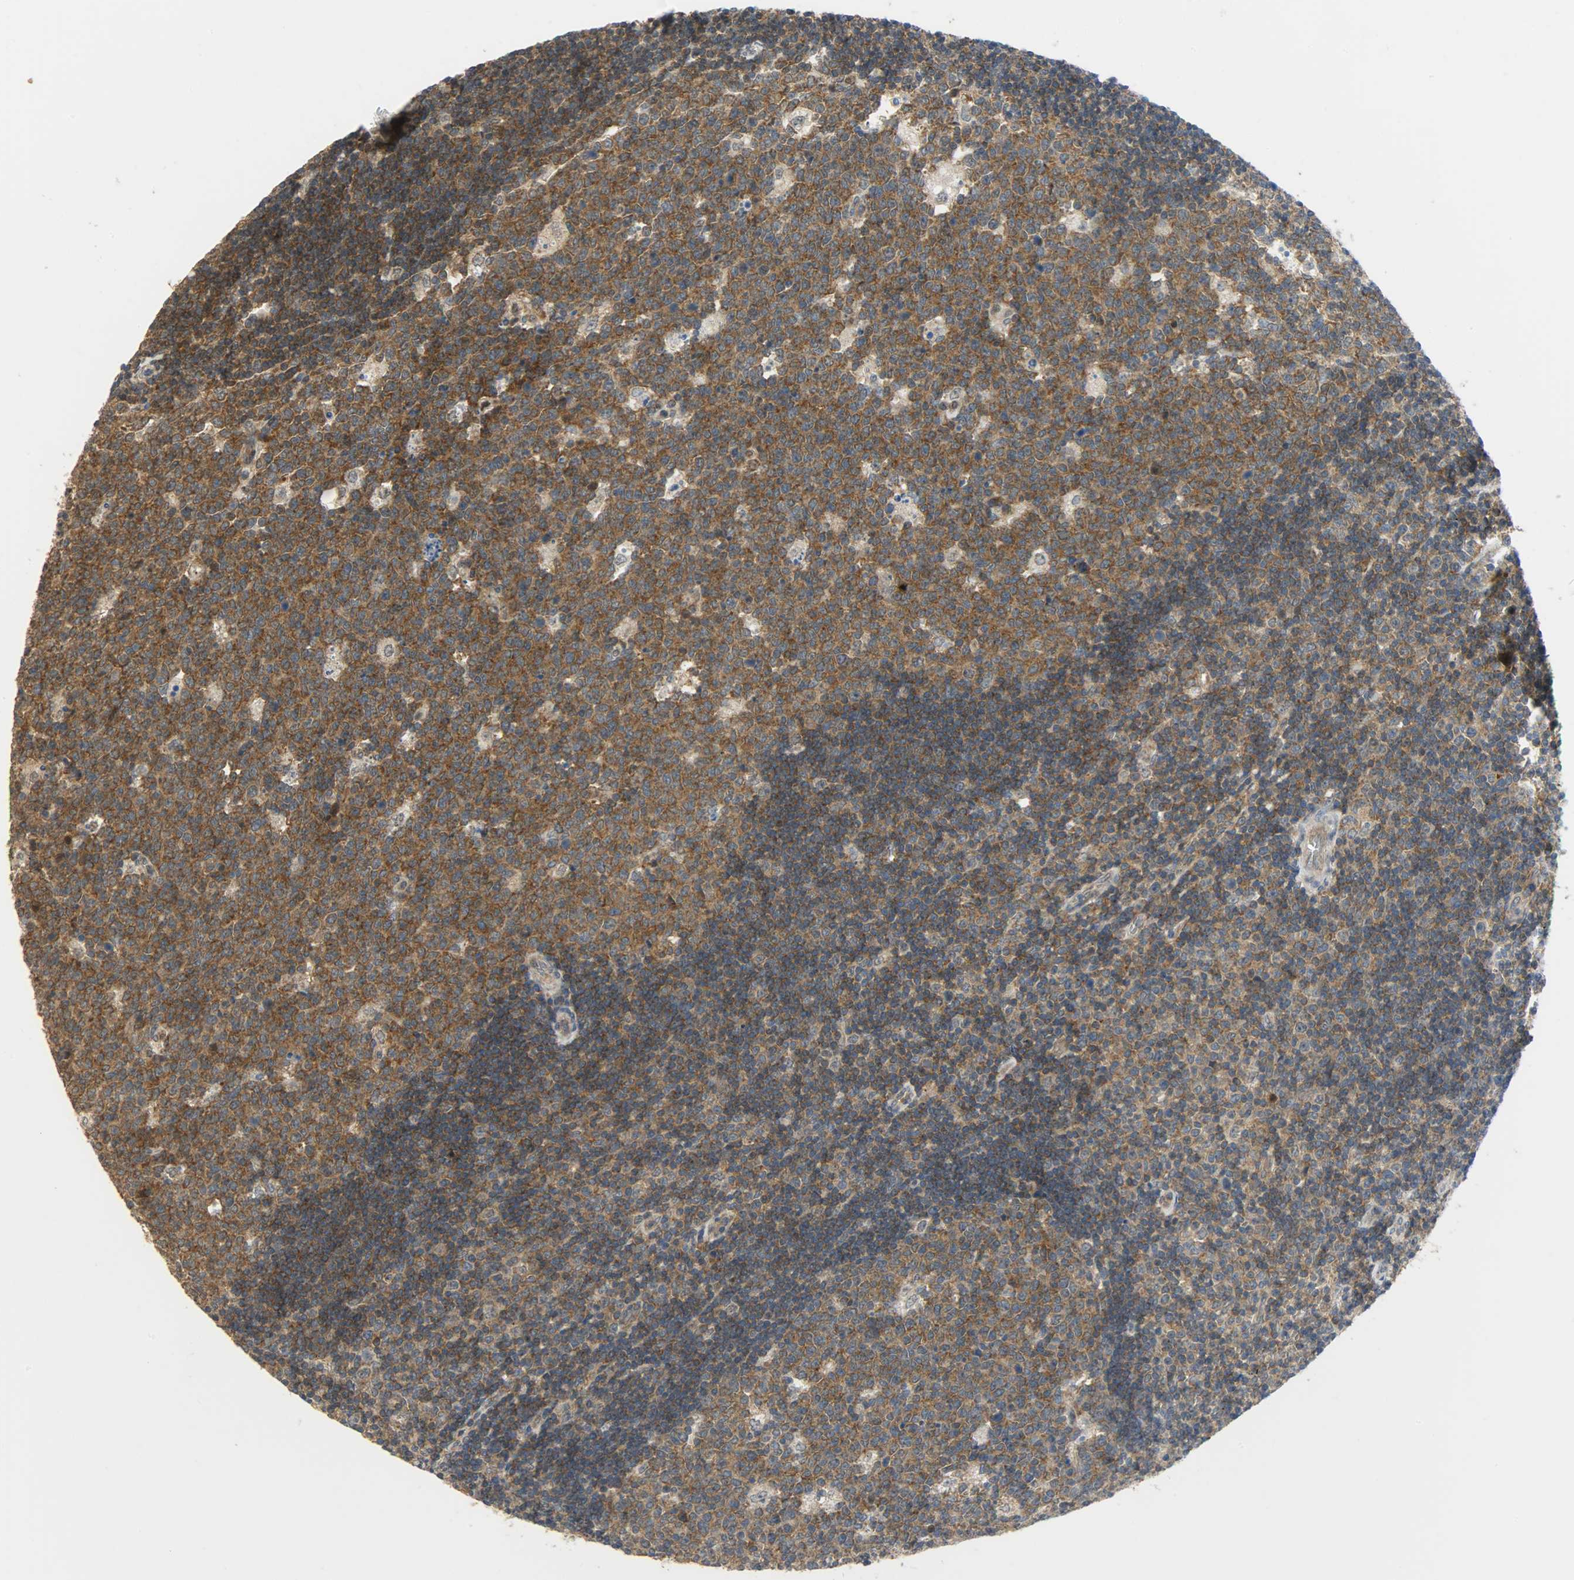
{"staining": {"intensity": "moderate", "quantity": ">75%", "location": "cytoplasmic/membranous"}, "tissue": "lymph node", "cell_type": "Germinal center cells", "image_type": "normal", "snomed": [{"axis": "morphology", "description": "Normal tissue, NOS"}, {"axis": "topography", "description": "Lymph node"}, {"axis": "topography", "description": "Salivary gland"}], "caption": "Immunohistochemical staining of benign lymph node exhibits >75% levels of moderate cytoplasmic/membranous protein expression in approximately >75% of germinal center cells. Immunohistochemistry stains the protein of interest in brown and the nuclei are stained blue.", "gene": "GIT2", "patient": {"sex": "male", "age": 8}}